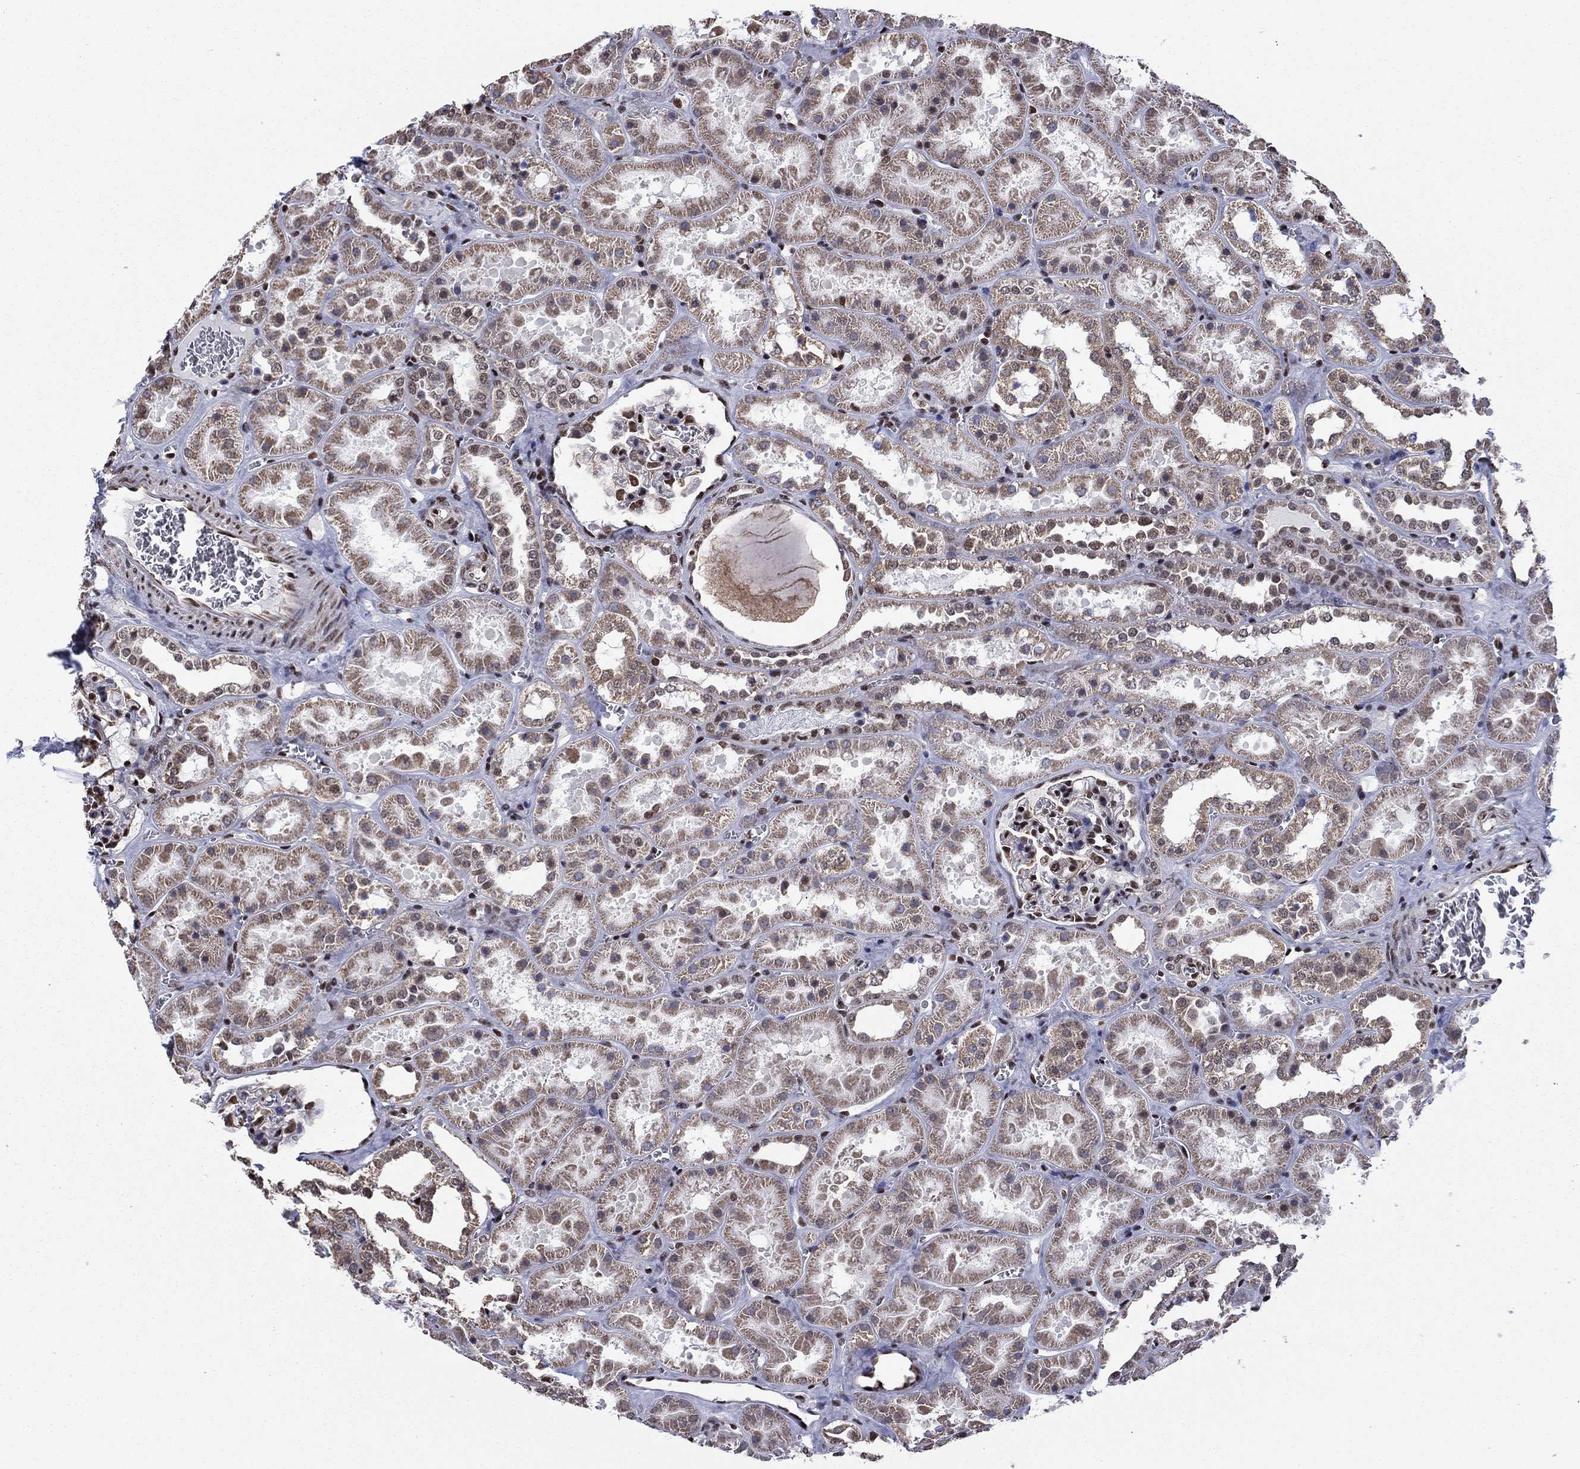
{"staining": {"intensity": "moderate", "quantity": "25%-75%", "location": "nuclear"}, "tissue": "kidney", "cell_type": "Cells in glomeruli", "image_type": "normal", "snomed": [{"axis": "morphology", "description": "Normal tissue, NOS"}, {"axis": "topography", "description": "Kidney"}], "caption": "Moderate nuclear protein staining is present in about 25%-75% of cells in glomeruli in kidney.", "gene": "N4BP2", "patient": {"sex": "female", "age": 41}}